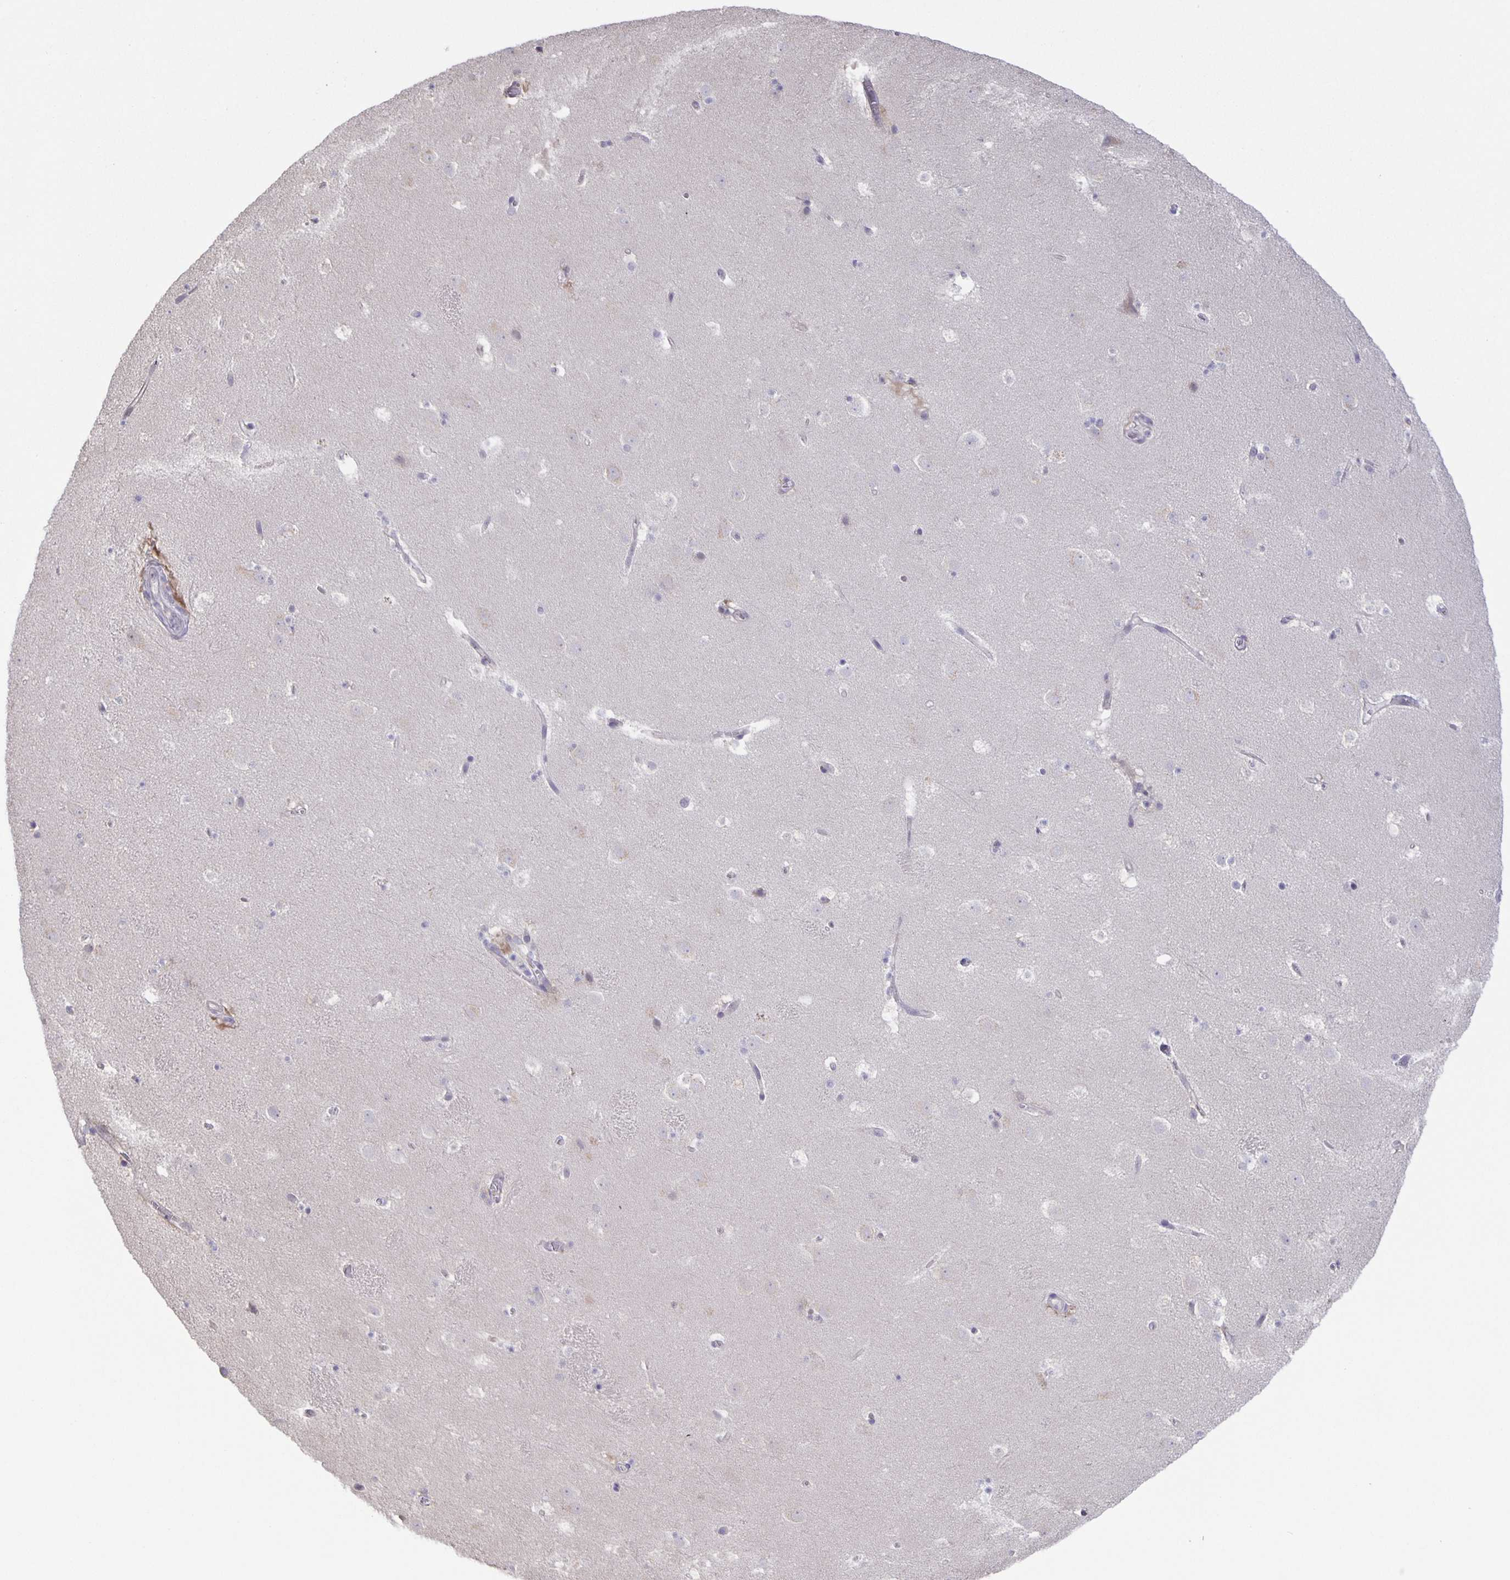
{"staining": {"intensity": "negative", "quantity": "none", "location": "none"}, "tissue": "caudate", "cell_type": "Glial cells", "image_type": "normal", "snomed": [{"axis": "morphology", "description": "Normal tissue, NOS"}, {"axis": "topography", "description": "Lateral ventricle wall"}], "caption": "Immunohistochemistry (IHC) image of unremarkable caudate stained for a protein (brown), which shows no expression in glial cells. Nuclei are stained in blue.", "gene": "MAPK12", "patient": {"sex": "male", "age": 37}}